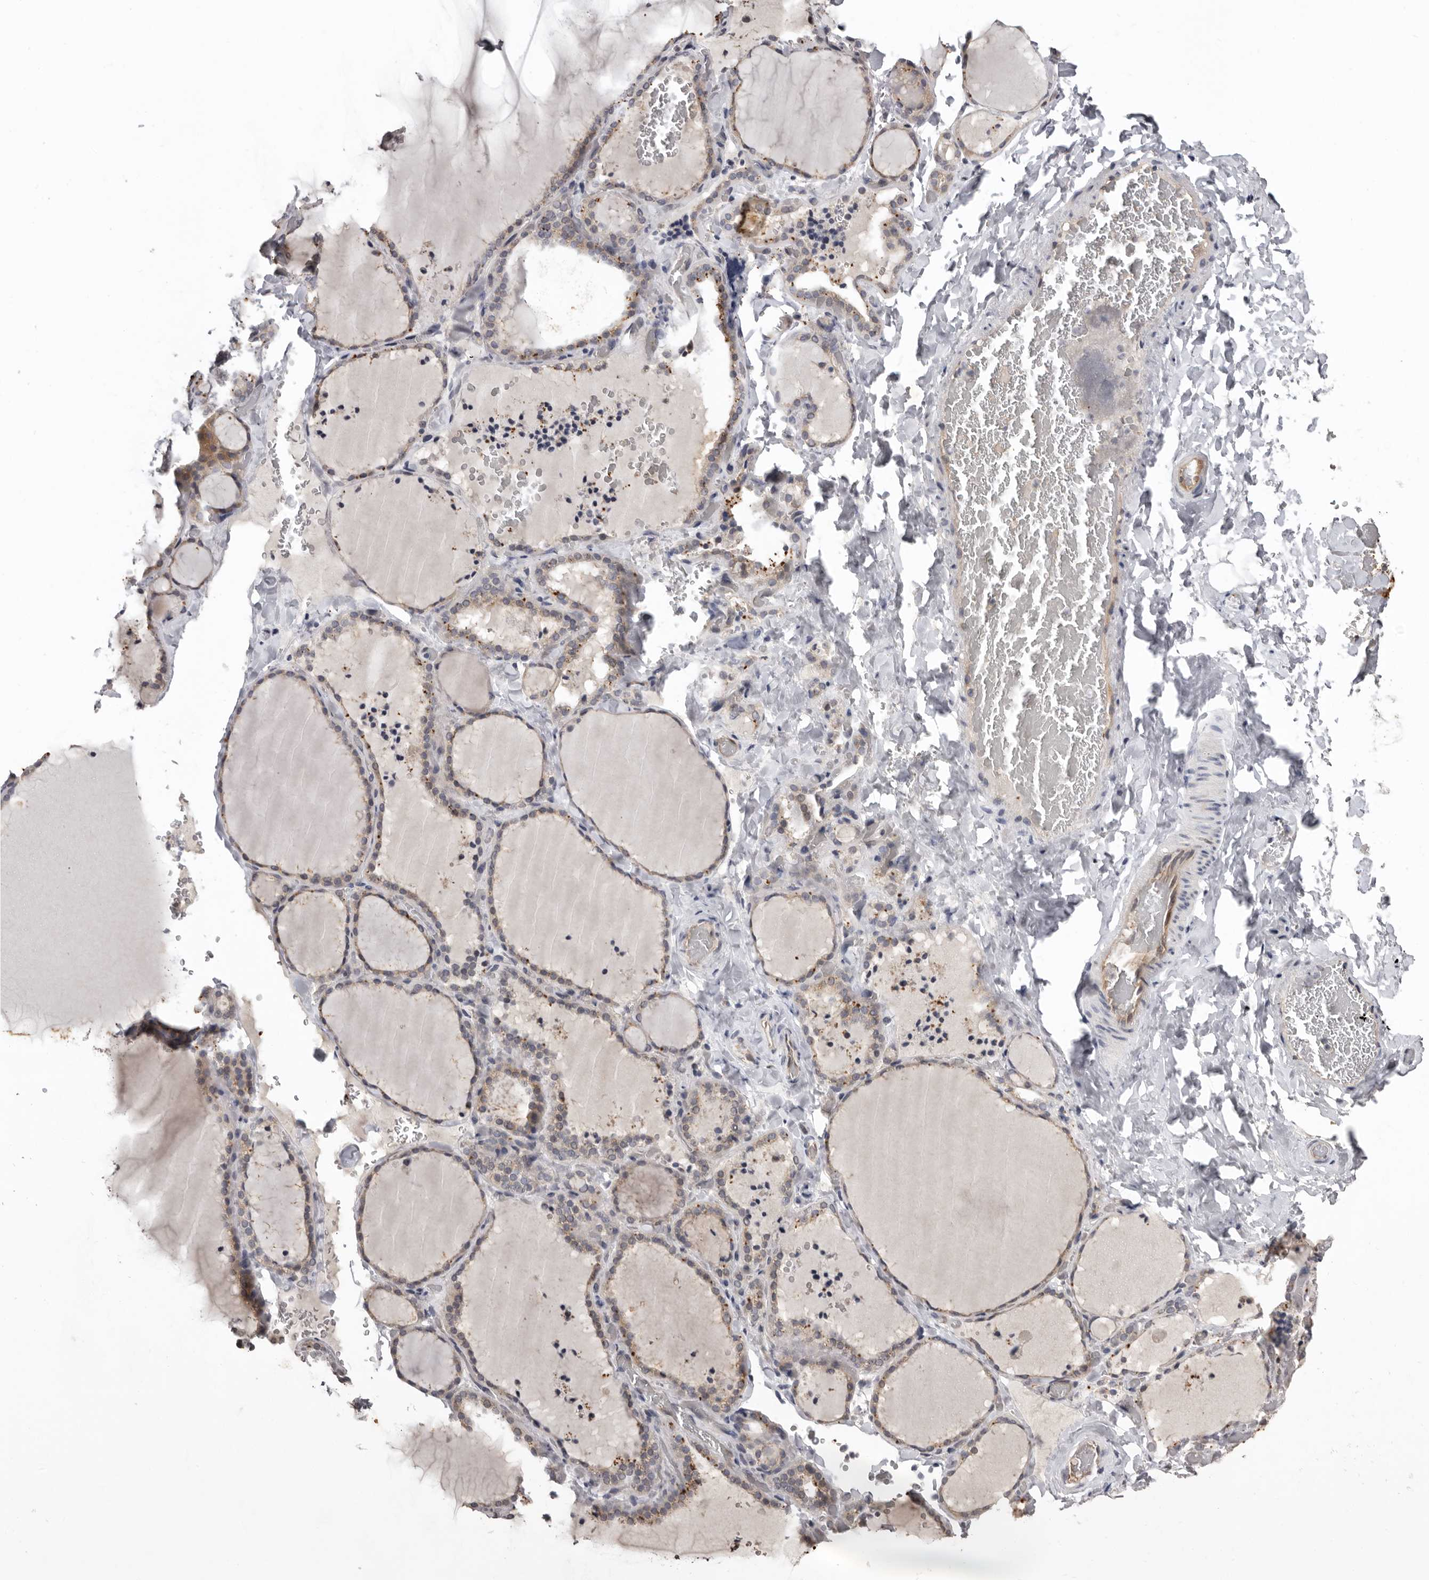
{"staining": {"intensity": "moderate", "quantity": "25%-75%", "location": "cytoplasmic/membranous"}, "tissue": "thyroid gland", "cell_type": "Glandular cells", "image_type": "normal", "snomed": [{"axis": "morphology", "description": "Normal tissue, NOS"}, {"axis": "topography", "description": "Thyroid gland"}], "caption": "A brown stain highlights moderate cytoplasmic/membranous staining of a protein in glandular cells of normal human thyroid gland.", "gene": "CDCA8", "patient": {"sex": "female", "age": 22}}